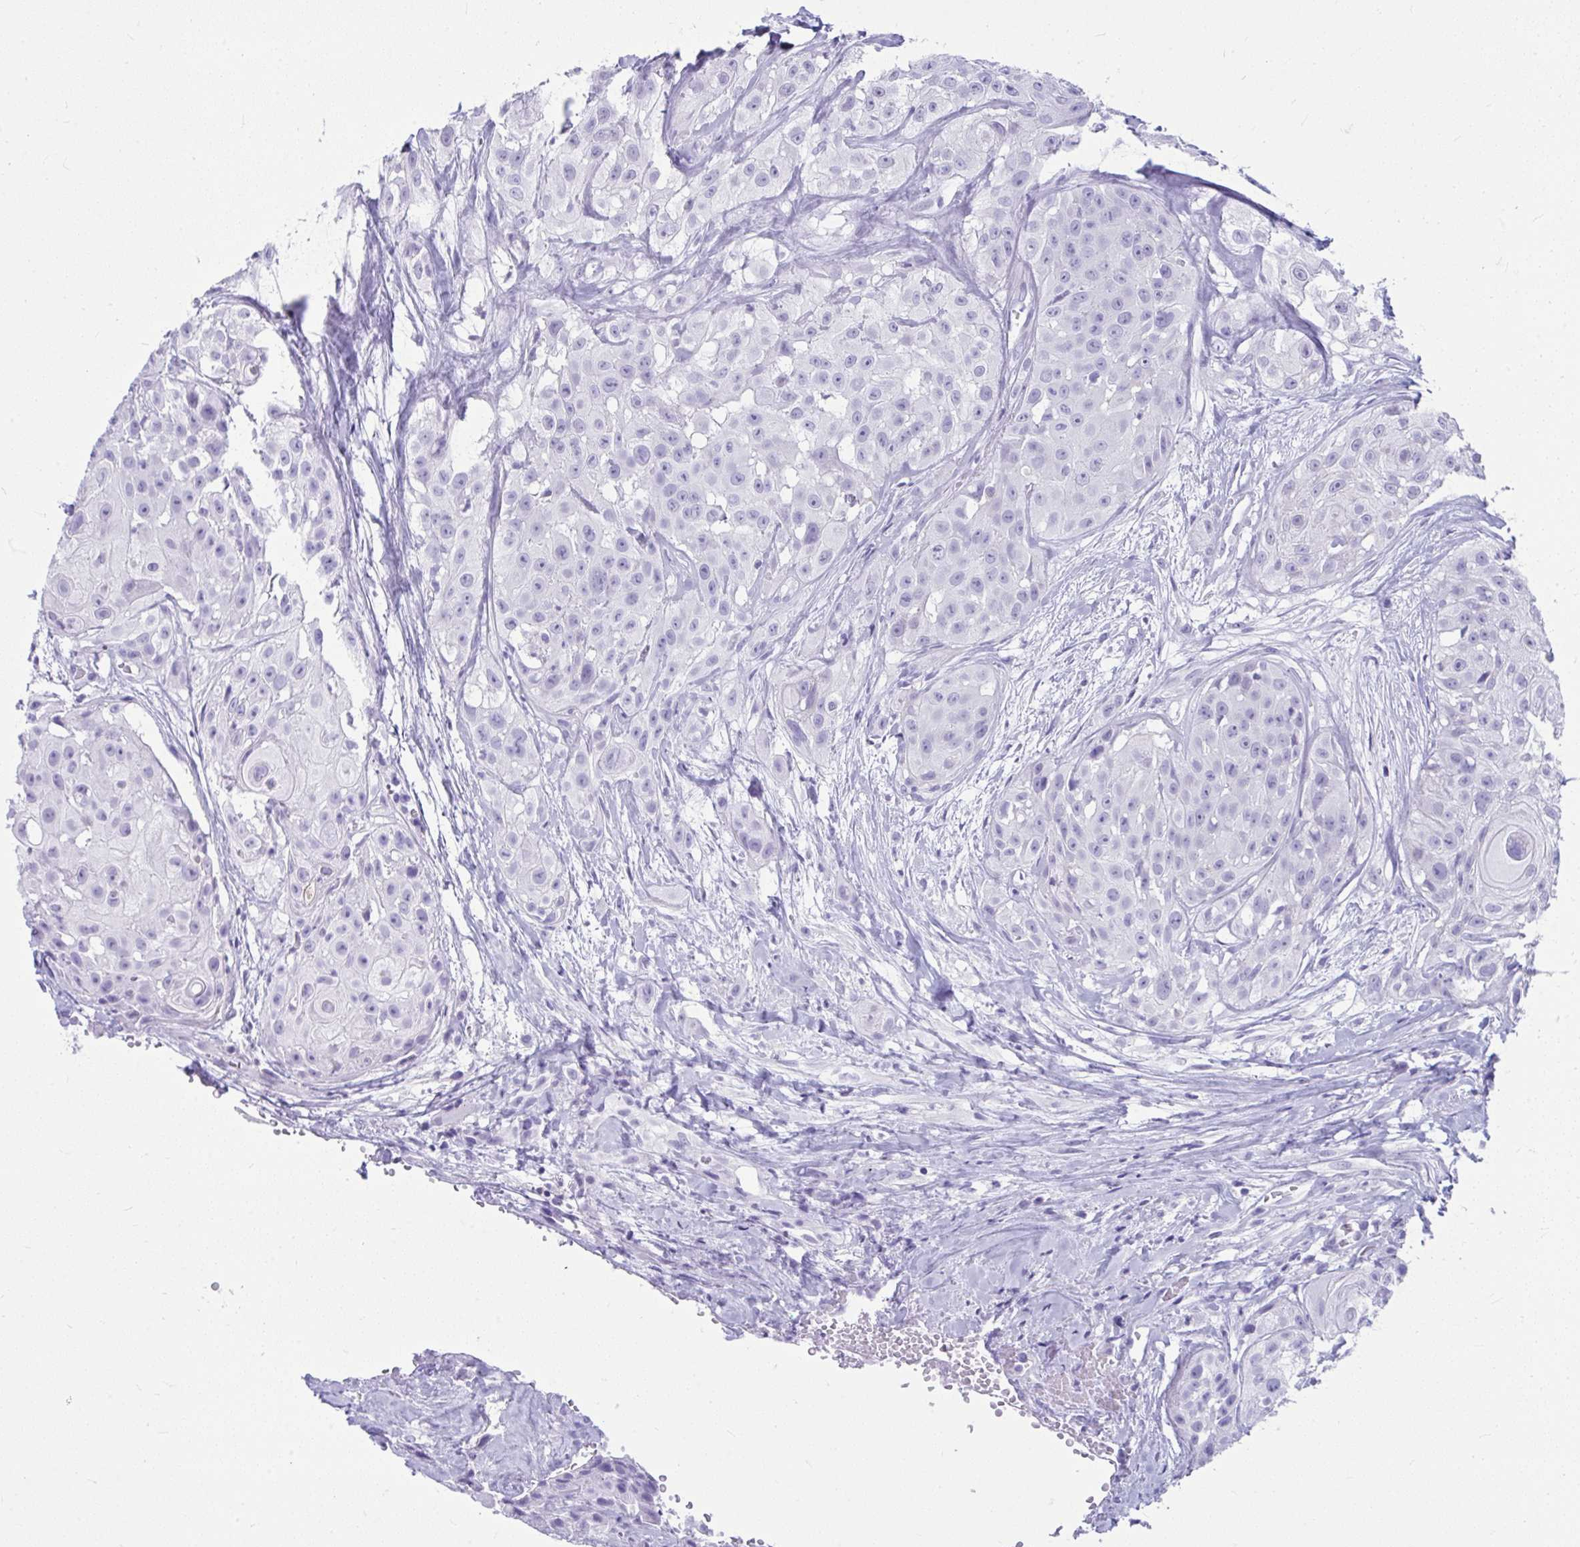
{"staining": {"intensity": "negative", "quantity": "none", "location": "none"}, "tissue": "head and neck cancer", "cell_type": "Tumor cells", "image_type": "cancer", "snomed": [{"axis": "morphology", "description": "Squamous cell carcinoma, NOS"}, {"axis": "topography", "description": "Head-Neck"}], "caption": "Immunohistochemical staining of squamous cell carcinoma (head and neck) exhibits no significant positivity in tumor cells.", "gene": "ISL1", "patient": {"sex": "male", "age": 83}}